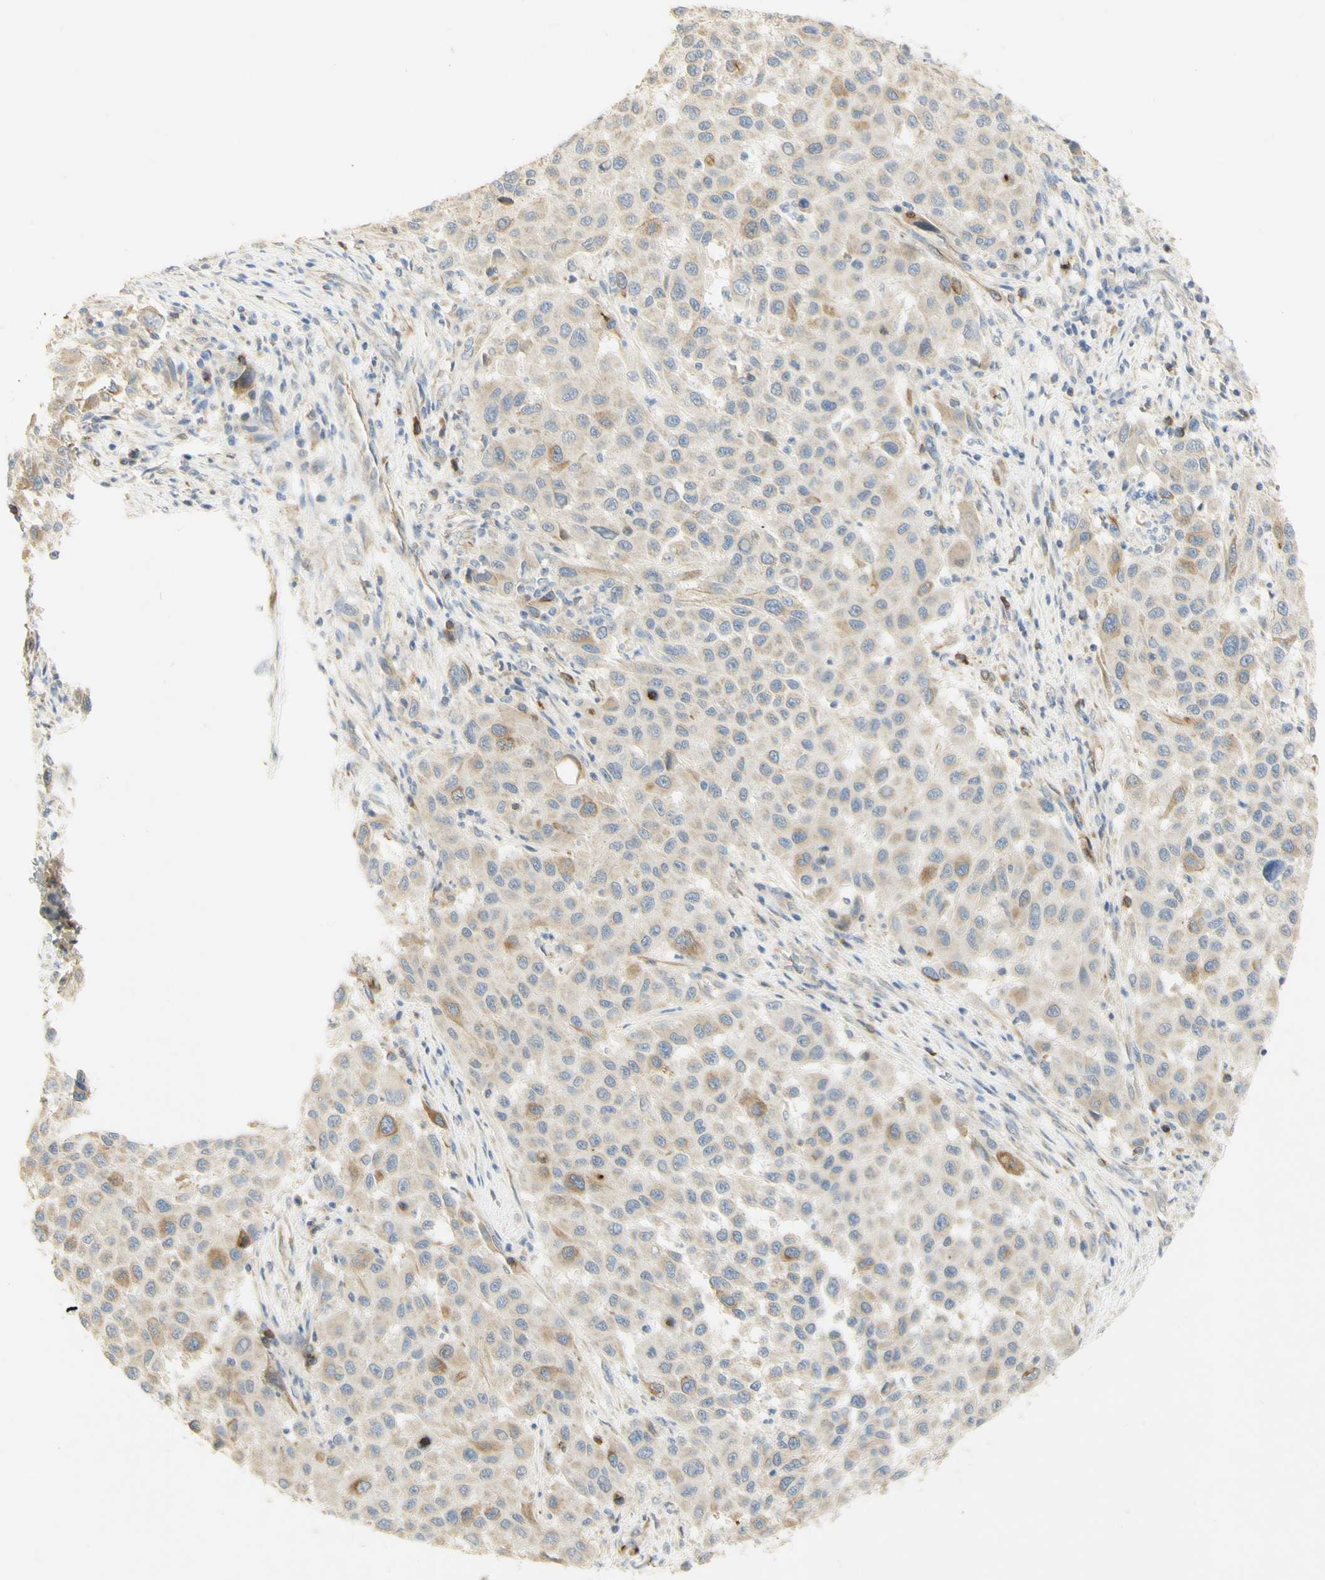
{"staining": {"intensity": "moderate", "quantity": "25%-75%", "location": "cytoplasmic/membranous"}, "tissue": "melanoma", "cell_type": "Tumor cells", "image_type": "cancer", "snomed": [{"axis": "morphology", "description": "Malignant melanoma, Metastatic site"}, {"axis": "topography", "description": "Lymph node"}], "caption": "Melanoma stained with a brown dye shows moderate cytoplasmic/membranous positive positivity in about 25%-75% of tumor cells.", "gene": "KIF11", "patient": {"sex": "male", "age": 61}}